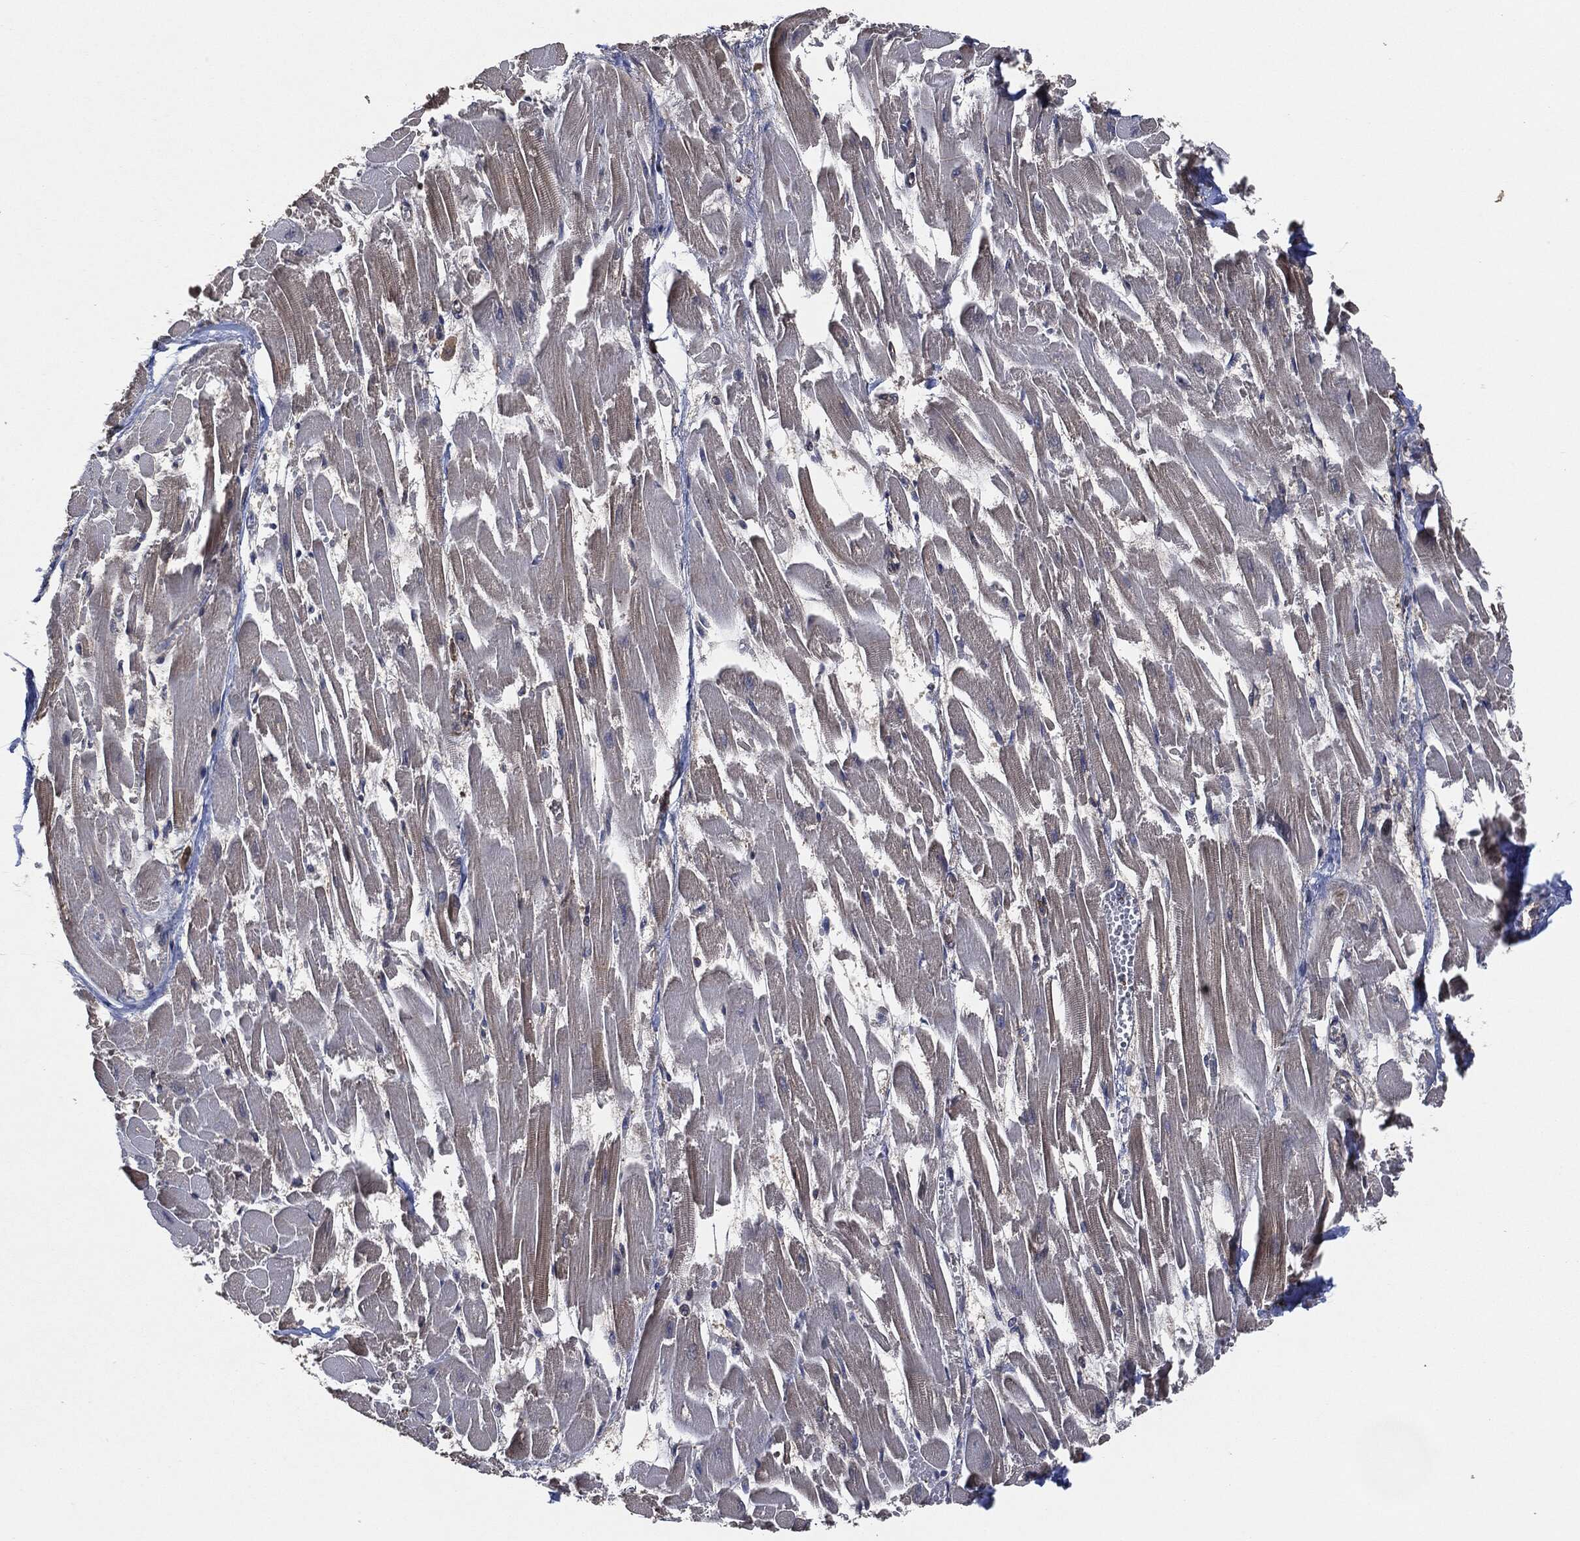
{"staining": {"intensity": "negative", "quantity": "none", "location": "none"}, "tissue": "heart muscle", "cell_type": "Cardiomyocytes", "image_type": "normal", "snomed": [{"axis": "morphology", "description": "Normal tissue, NOS"}, {"axis": "topography", "description": "Heart"}], "caption": "Immunohistochemistry (IHC) of normal human heart muscle displays no positivity in cardiomyocytes. The staining is performed using DAB brown chromogen with nuclei counter-stained in using hematoxylin.", "gene": "TPT1", "patient": {"sex": "female", "age": 52}}